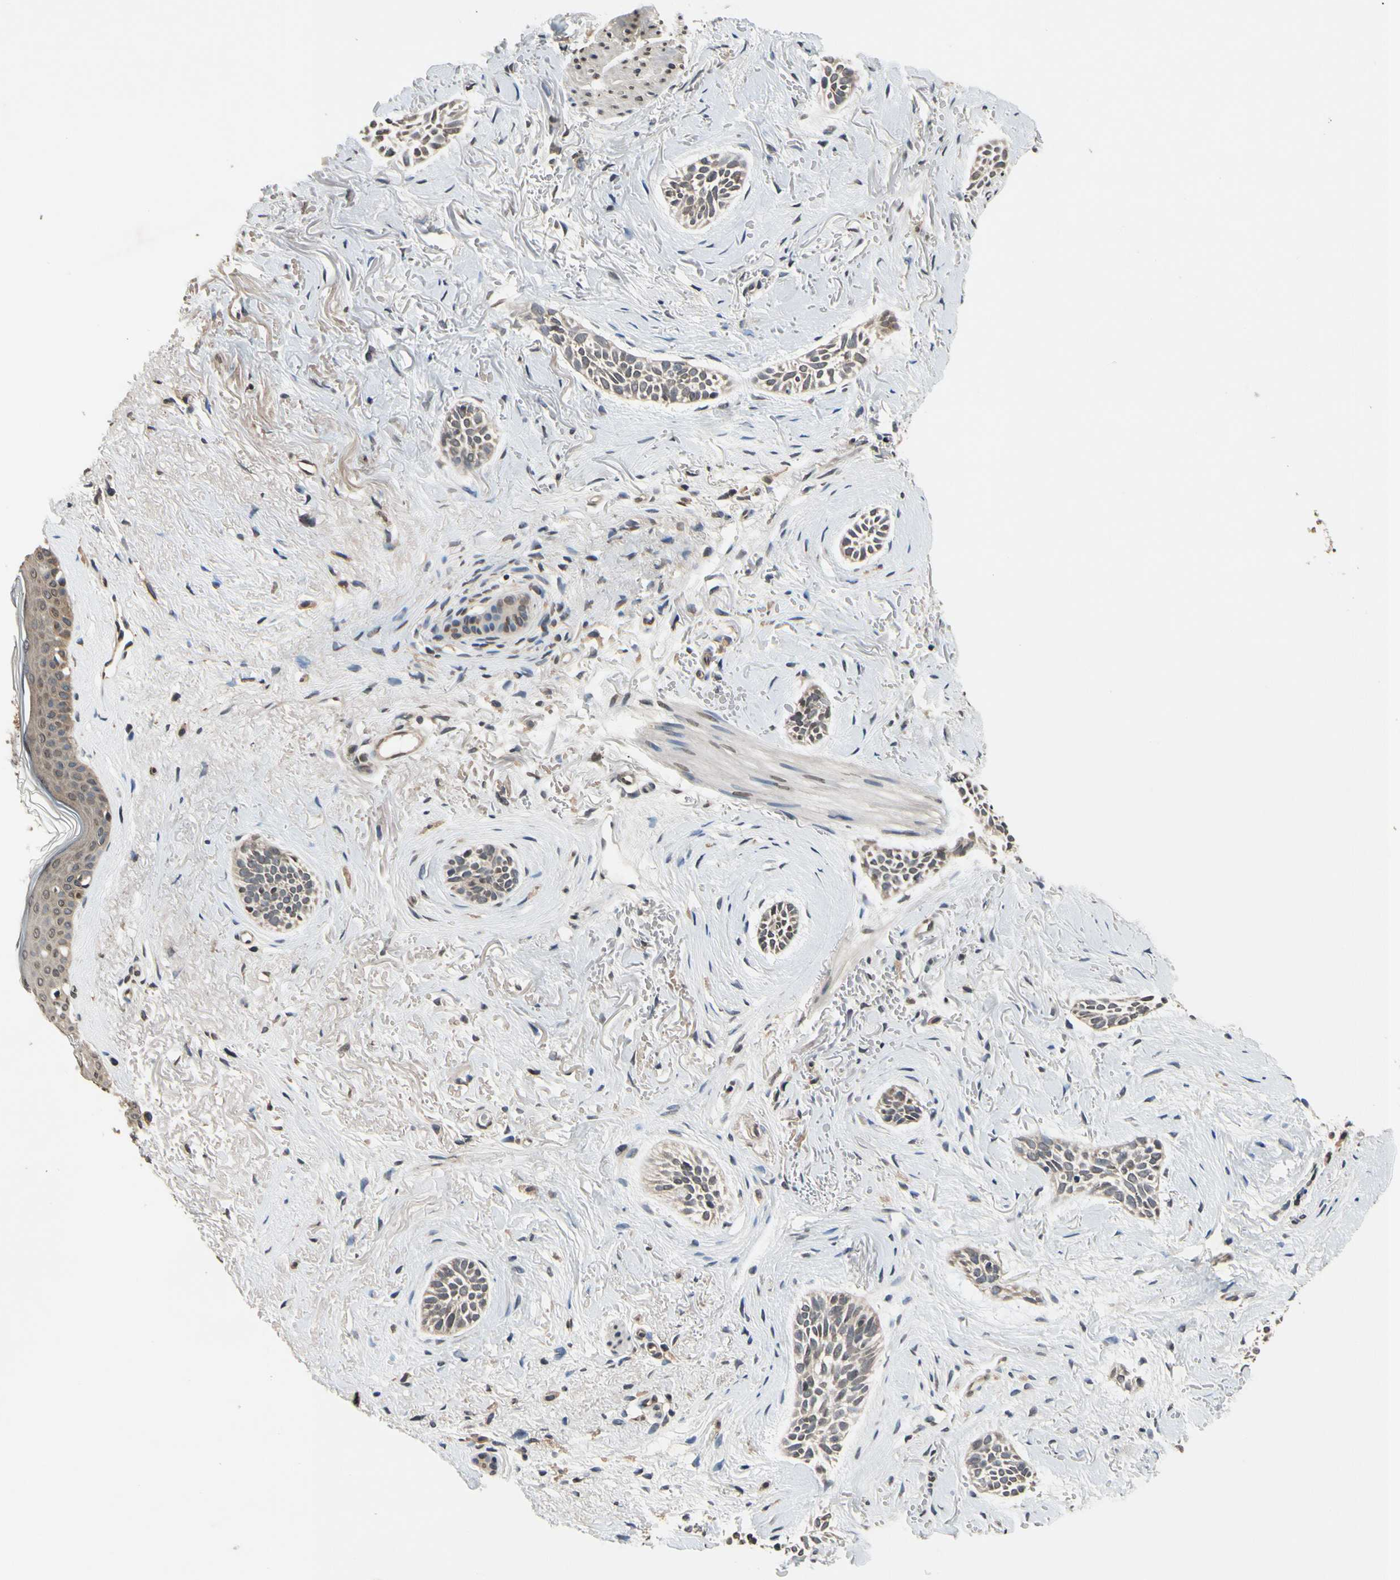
{"staining": {"intensity": "moderate", "quantity": ">75%", "location": "cytoplasmic/membranous"}, "tissue": "skin cancer", "cell_type": "Tumor cells", "image_type": "cancer", "snomed": [{"axis": "morphology", "description": "Normal tissue, NOS"}, {"axis": "morphology", "description": "Basal cell carcinoma"}, {"axis": "topography", "description": "Skin"}], "caption": "About >75% of tumor cells in human skin cancer display moderate cytoplasmic/membranous protein expression as visualized by brown immunohistochemical staining.", "gene": "GCLC", "patient": {"sex": "female", "age": 84}}